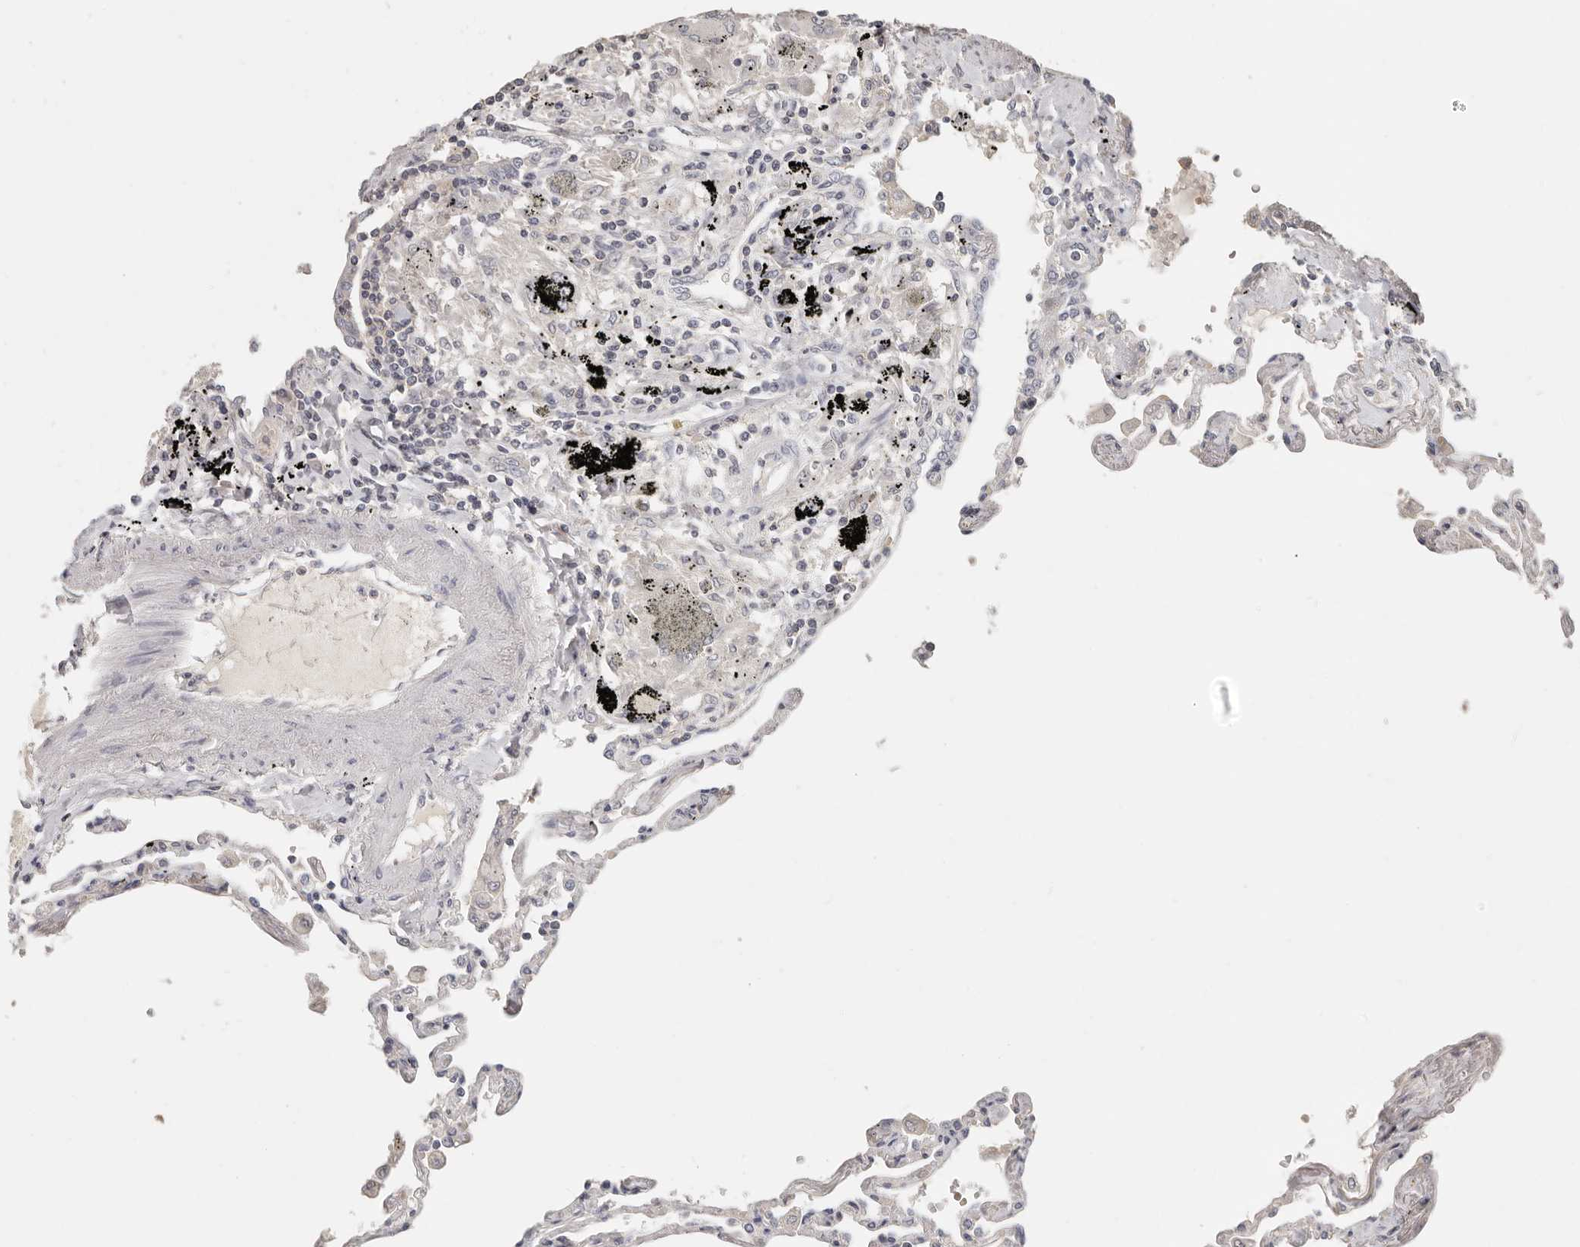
{"staining": {"intensity": "negative", "quantity": "none", "location": "none"}, "tissue": "lung", "cell_type": "Alveolar cells", "image_type": "normal", "snomed": [{"axis": "morphology", "description": "Normal tissue, NOS"}, {"axis": "topography", "description": "Lung"}], "caption": "Immunohistochemical staining of unremarkable human lung shows no significant positivity in alveolar cells.", "gene": "CSK", "patient": {"sex": "female", "age": 67}}